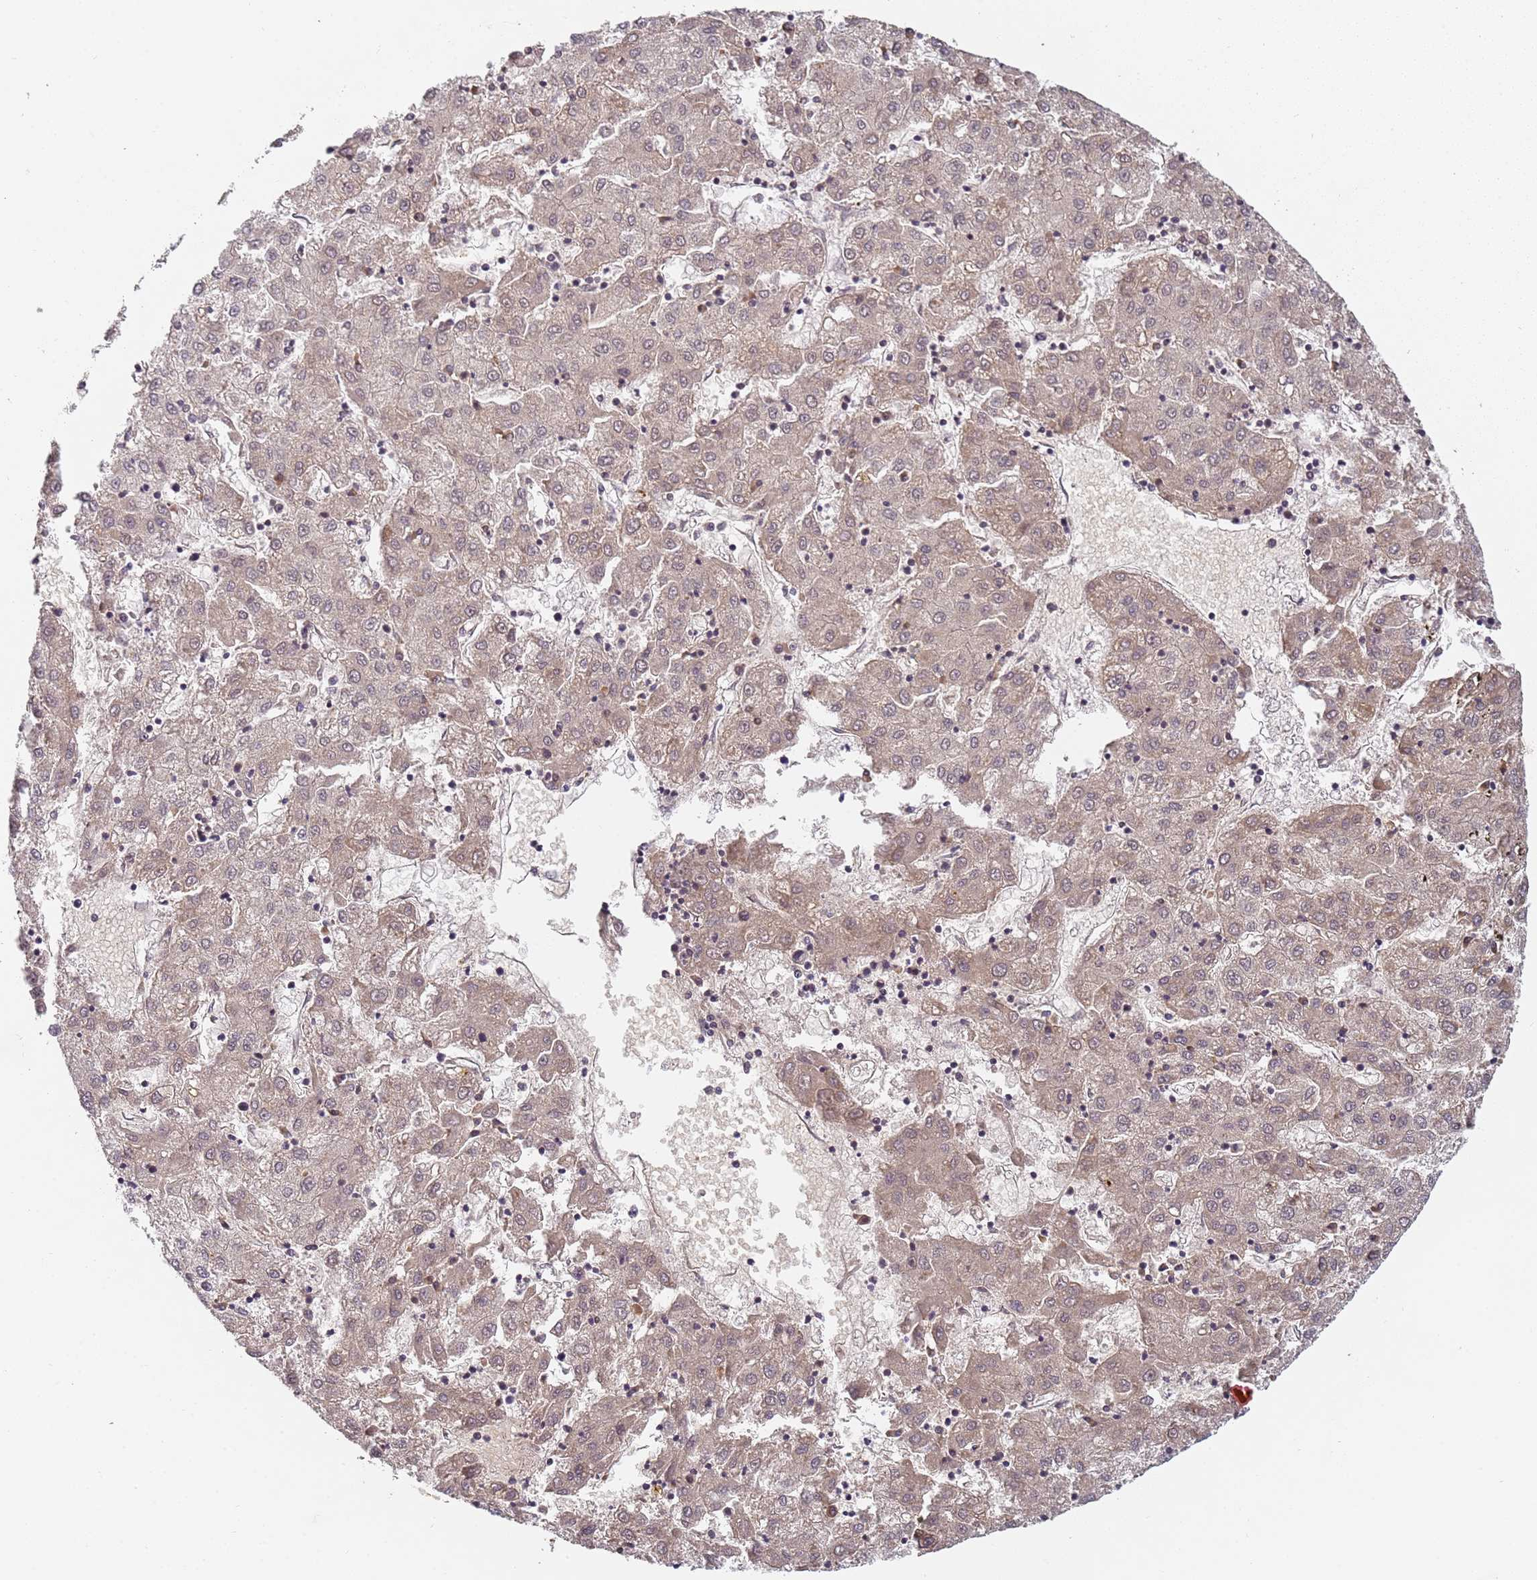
{"staining": {"intensity": "weak", "quantity": "25%-75%", "location": "cytoplasmic/membranous"}, "tissue": "liver cancer", "cell_type": "Tumor cells", "image_type": "cancer", "snomed": [{"axis": "morphology", "description": "Carcinoma, Hepatocellular, NOS"}, {"axis": "topography", "description": "Liver"}], "caption": "The immunohistochemical stain shows weak cytoplasmic/membranous expression in tumor cells of liver cancer tissue. Immunohistochemistry (ihc) stains the protein in brown and the nuclei are stained blue.", "gene": "HMCES", "patient": {"sex": "male", "age": 72}}